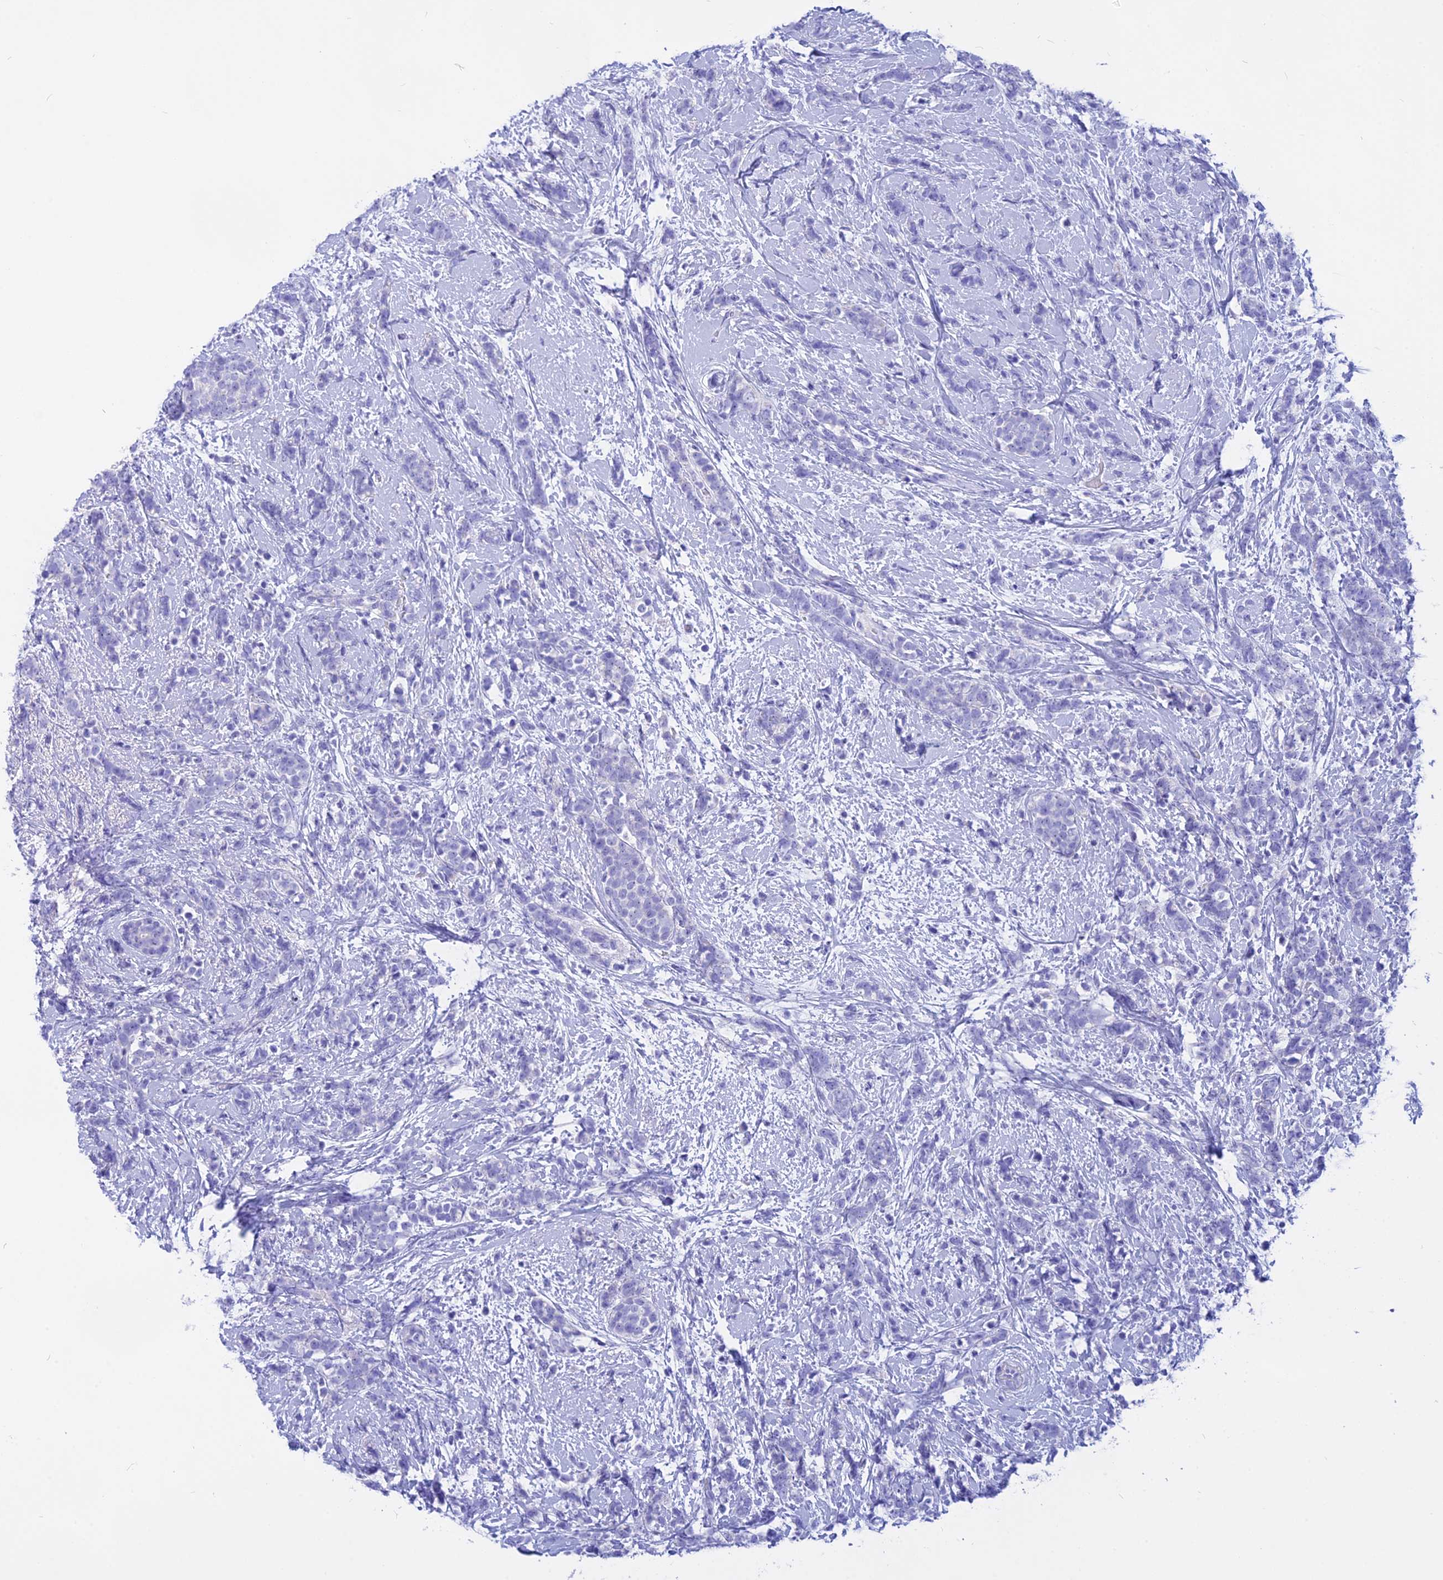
{"staining": {"intensity": "negative", "quantity": "none", "location": "none"}, "tissue": "breast cancer", "cell_type": "Tumor cells", "image_type": "cancer", "snomed": [{"axis": "morphology", "description": "Lobular carcinoma"}, {"axis": "topography", "description": "Breast"}], "caption": "This image is of breast cancer stained with immunohistochemistry to label a protein in brown with the nuclei are counter-stained blue. There is no expression in tumor cells.", "gene": "ISCA1", "patient": {"sex": "female", "age": 58}}